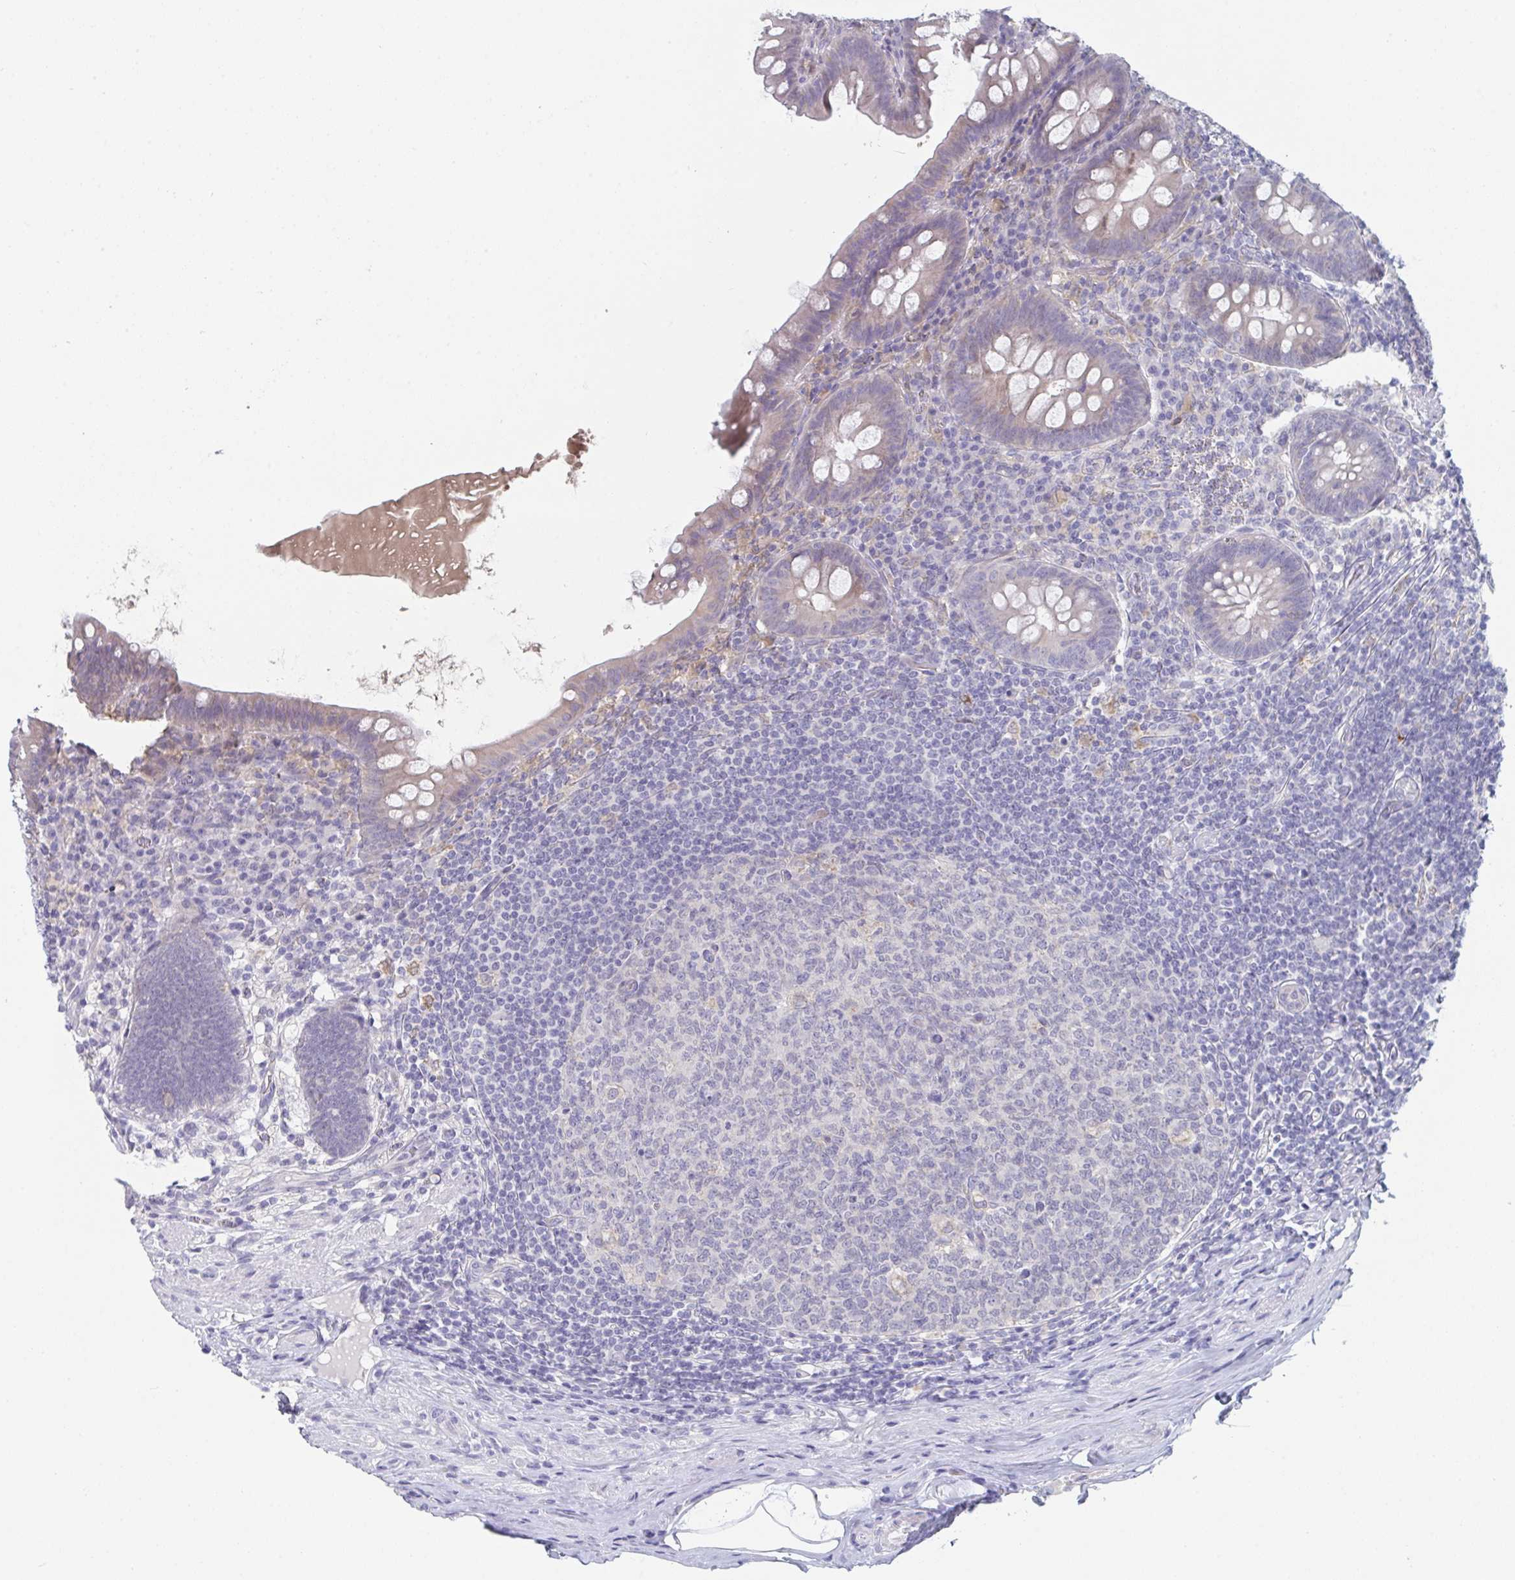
{"staining": {"intensity": "negative", "quantity": "none", "location": "none"}, "tissue": "appendix", "cell_type": "Glandular cells", "image_type": "normal", "snomed": [{"axis": "morphology", "description": "Normal tissue, NOS"}, {"axis": "topography", "description": "Appendix"}], "caption": "This photomicrograph is of unremarkable appendix stained with IHC to label a protein in brown with the nuclei are counter-stained blue. There is no staining in glandular cells. (Brightfield microscopy of DAB (3,3'-diaminobenzidine) immunohistochemistry (IHC) at high magnification).", "gene": "PTPRD", "patient": {"sex": "male", "age": 71}}